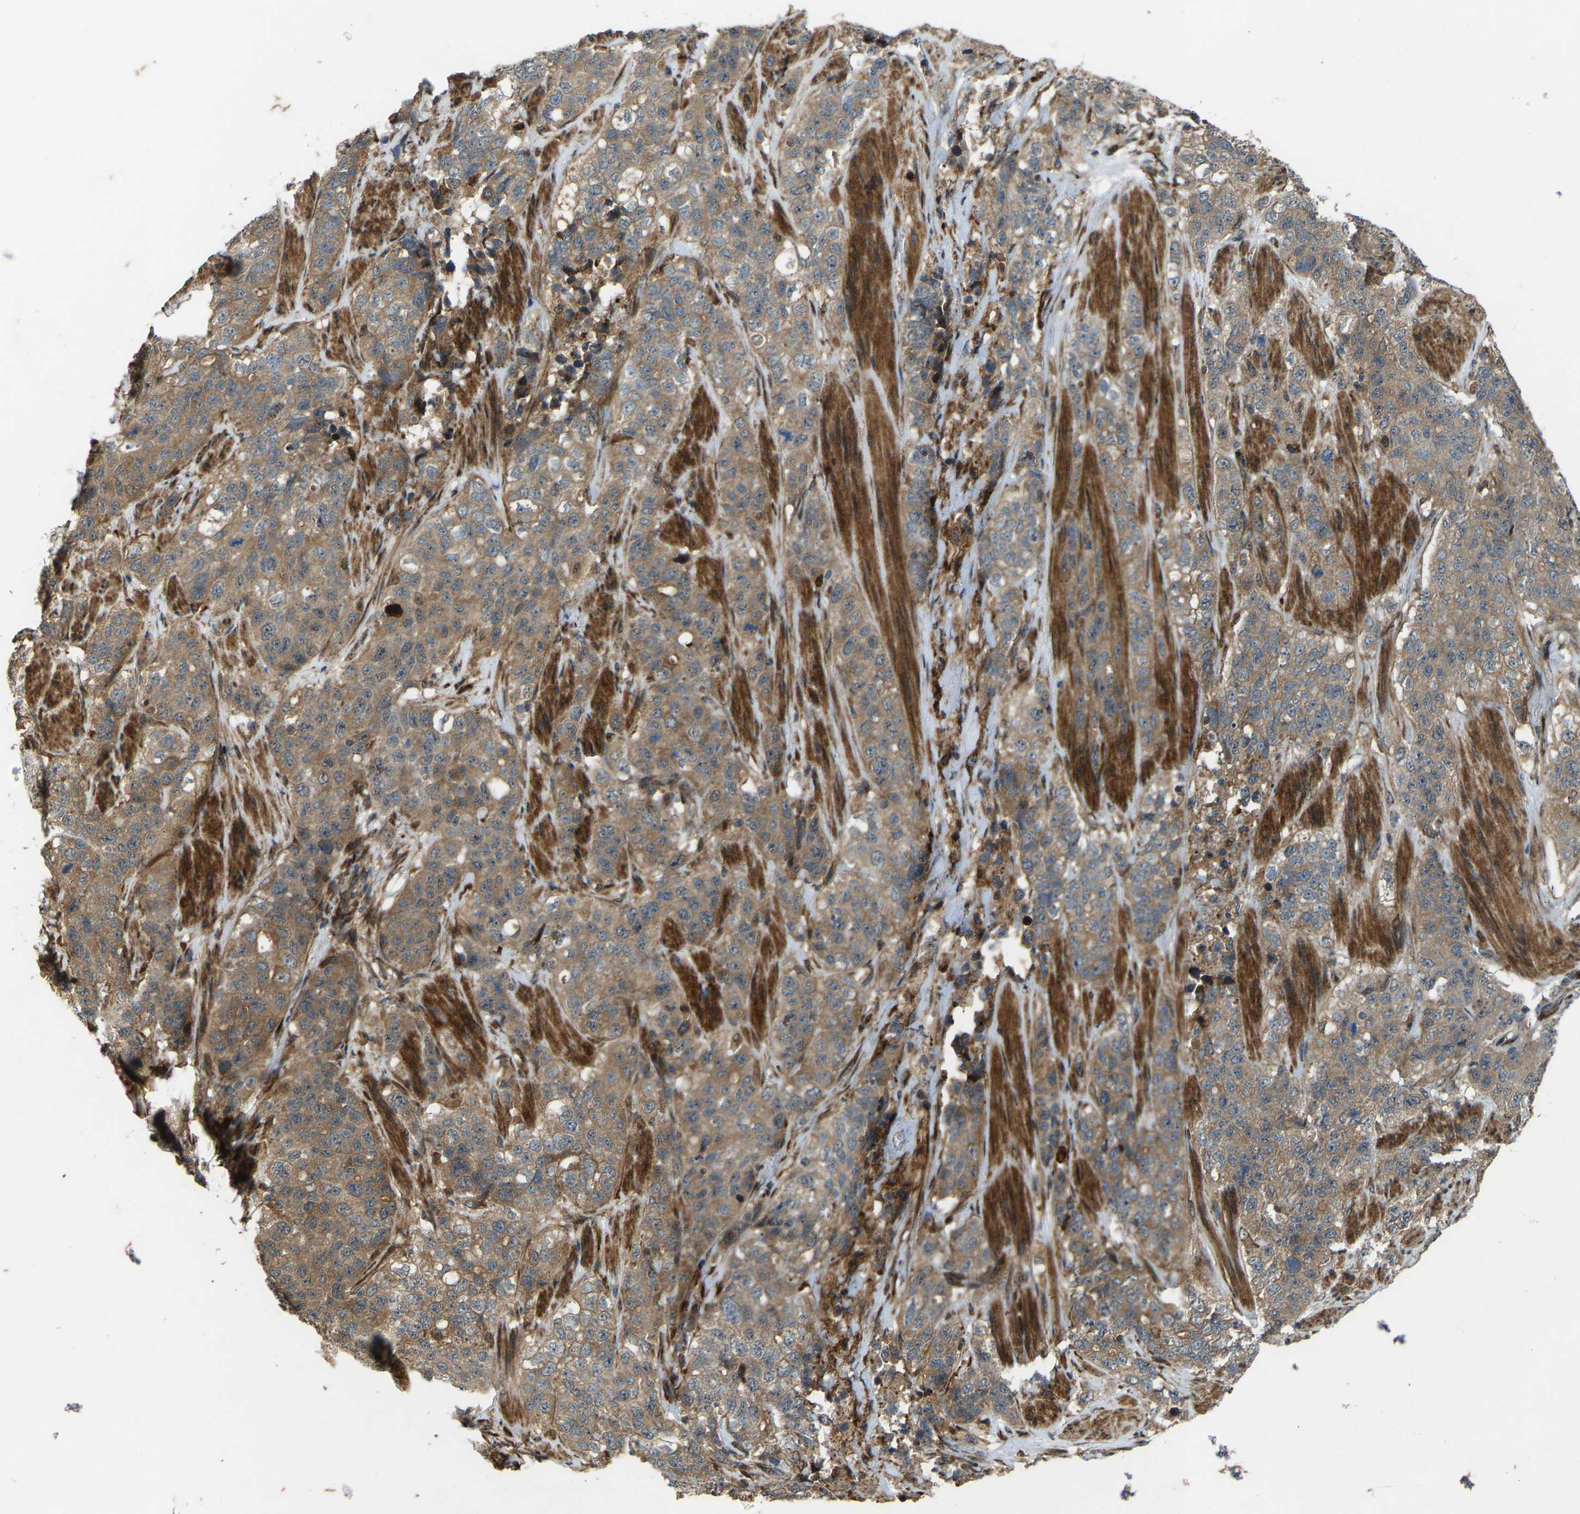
{"staining": {"intensity": "moderate", "quantity": ">75%", "location": "cytoplasmic/membranous"}, "tissue": "stomach cancer", "cell_type": "Tumor cells", "image_type": "cancer", "snomed": [{"axis": "morphology", "description": "Adenocarcinoma, NOS"}, {"axis": "topography", "description": "Stomach"}], "caption": "Stomach cancer (adenocarcinoma) was stained to show a protein in brown. There is medium levels of moderate cytoplasmic/membranous staining in about >75% of tumor cells. (Stains: DAB (3,3'-diaminobenzidine) in brown, nuclei in blue, Microscopy: brightfield microscopy at high magnification).", "gene": "LRRC72", "patient": {"sex": "male", "age": 48}}